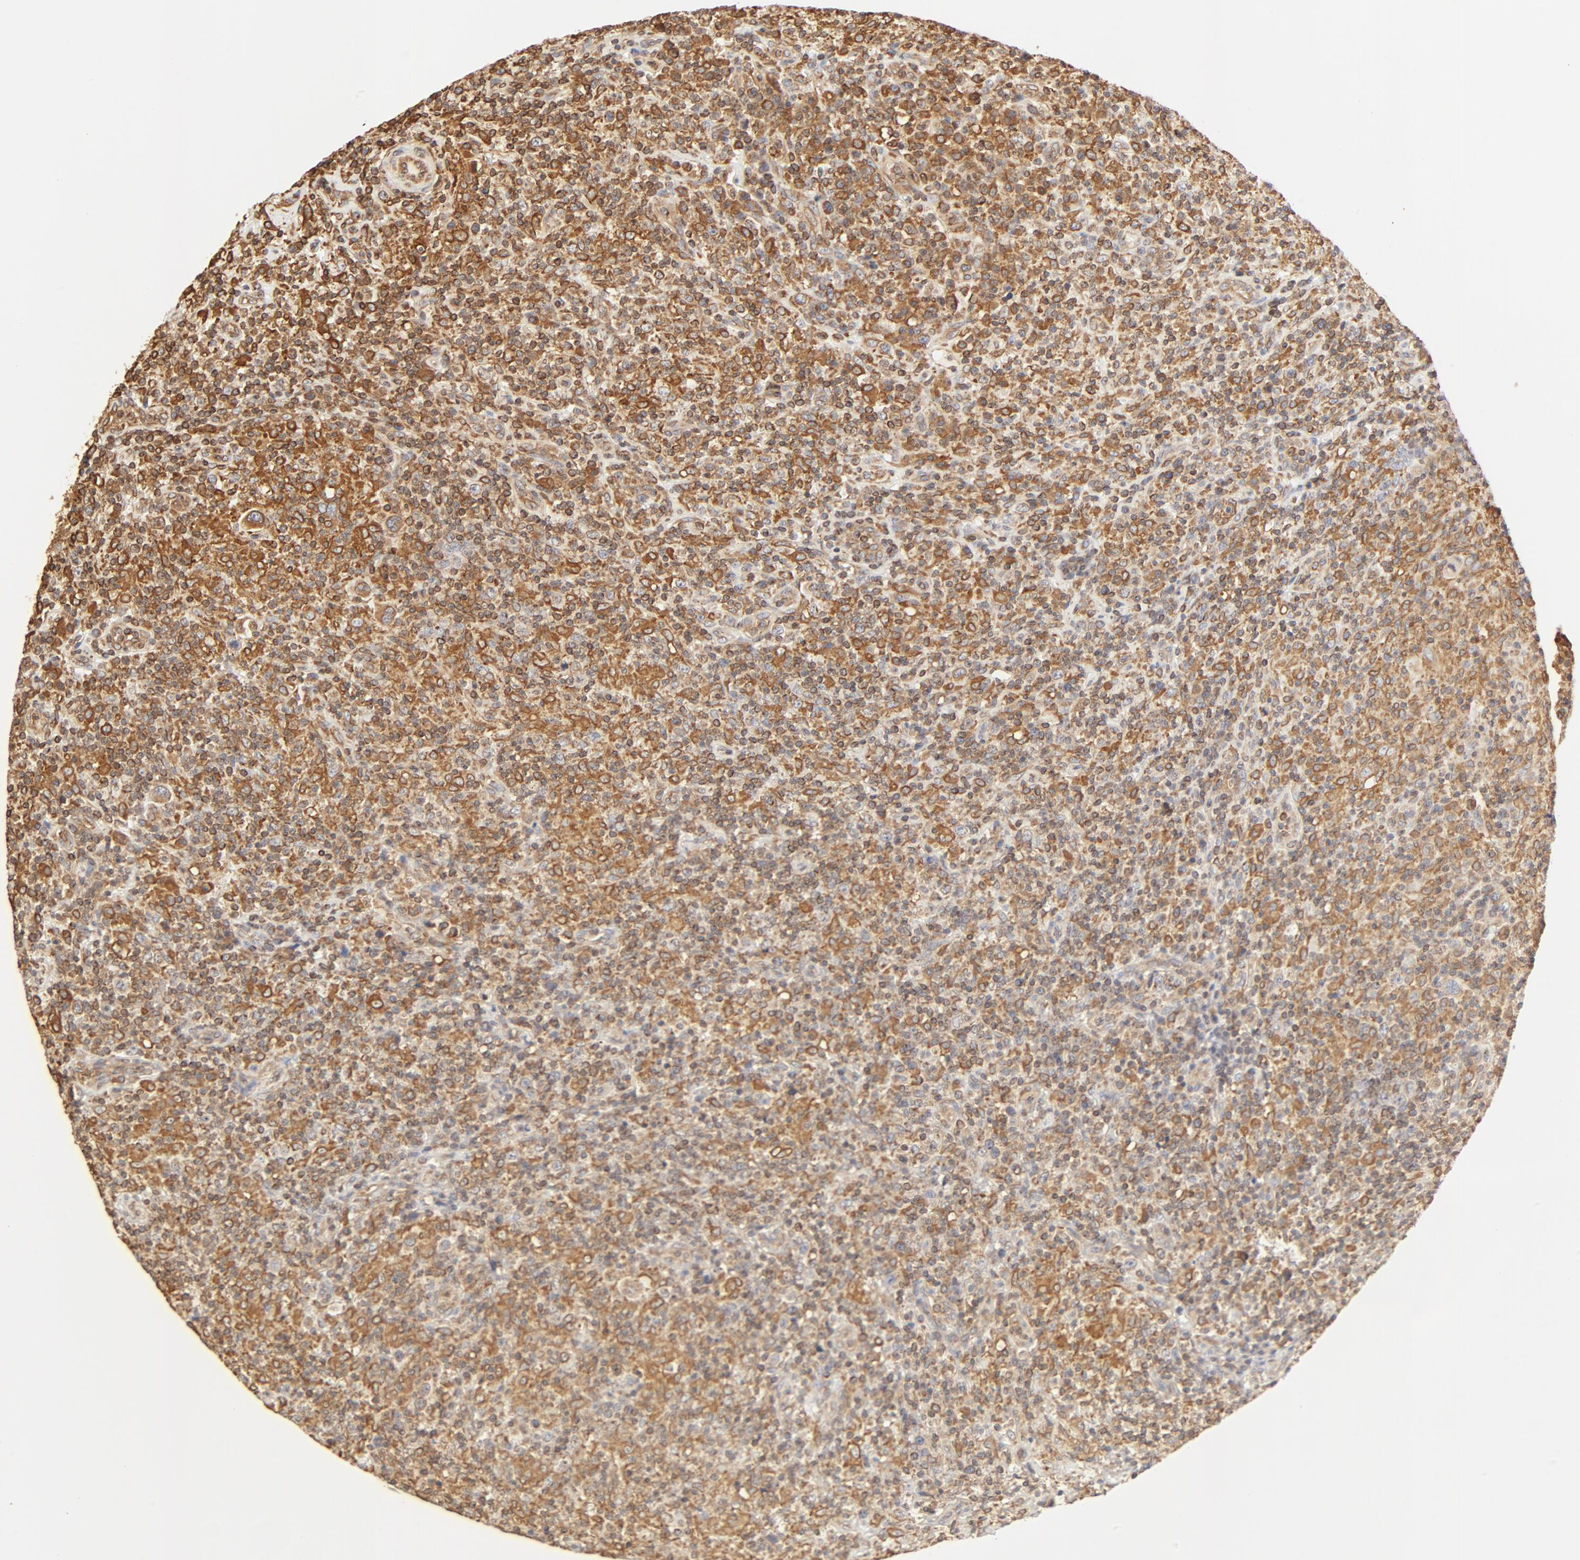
{"staining": {"intensity": "strong", "quantity": ">75%", "location": "cytoplasmic/membranous"}, "tissue": "lymphoma", "cell_type": "Tumor cells", "image_type": "cancer", "snomed": [{"axis": "morphology", "description": "Hodgkin's disease, NOS"}, {"axis": "topography", "description": "Lymph node"}], "caption": "DAB immunohistochemical staining of human Hodgkin's disease reveals strong cytoplasmic/membranous protein expression in approximately >75% of tumor cells.", "gene": "BCAP31", "patient": {"sex": "male", "age": 65}}